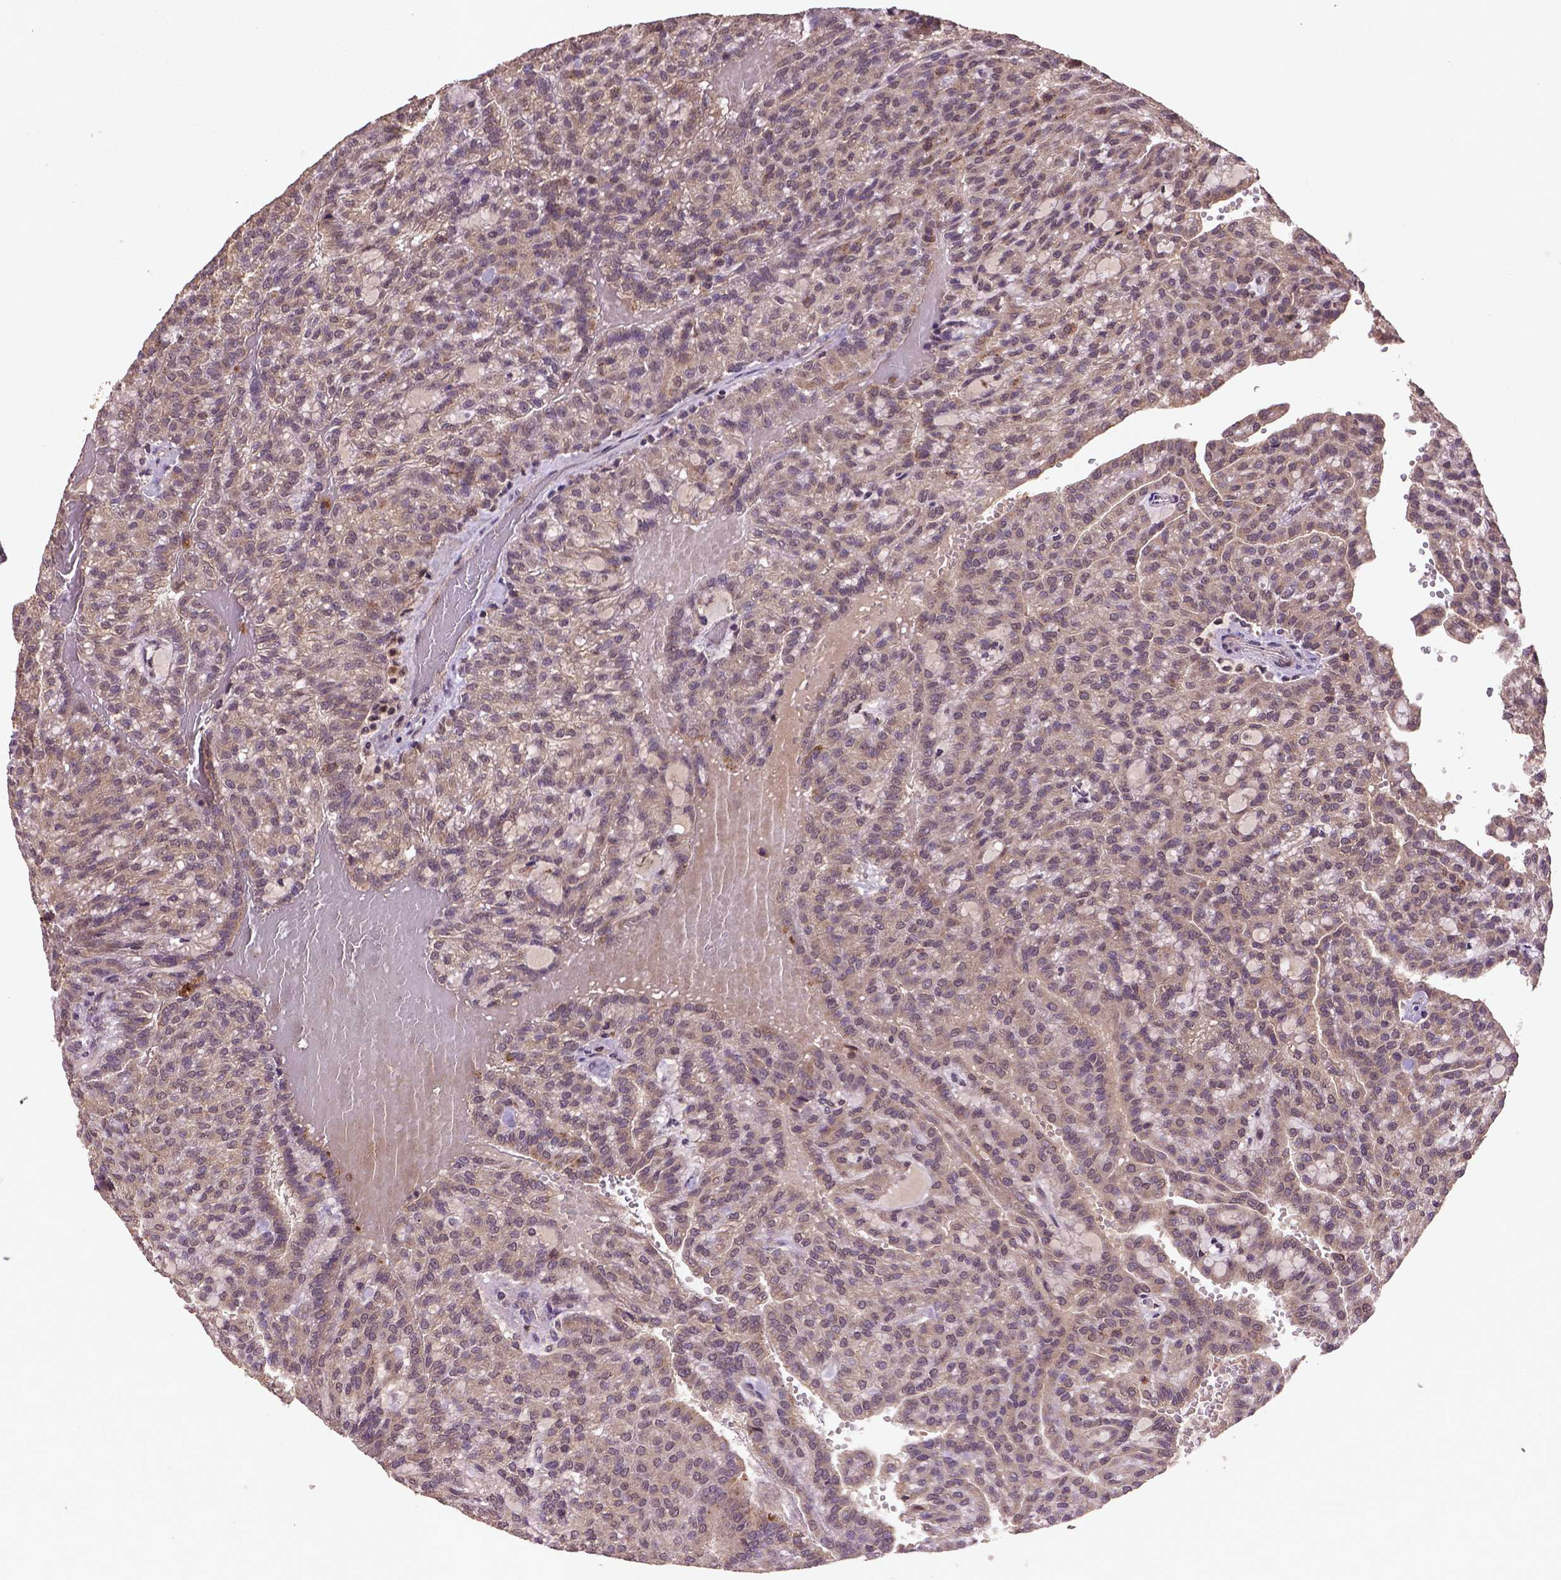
{"staining": {"intensity": "weak", "quantity": "<25%", "location": "cytoplasmic/membranous"}, "tissue": "renal cancer", "cell_type": "Tumor cells", "image_type": "cancer", "snomed": [{"axis": "morphology", "description": "Adenocarcinoma, NOS"}, {"axis": "topography", "description": "Kidney"}], "caption": "An image of renal cancer stained for a protein displays no brown staining in tumor cells.", "gene": "NIPAL2", "patient": {"sex": "male", "age": 63}}